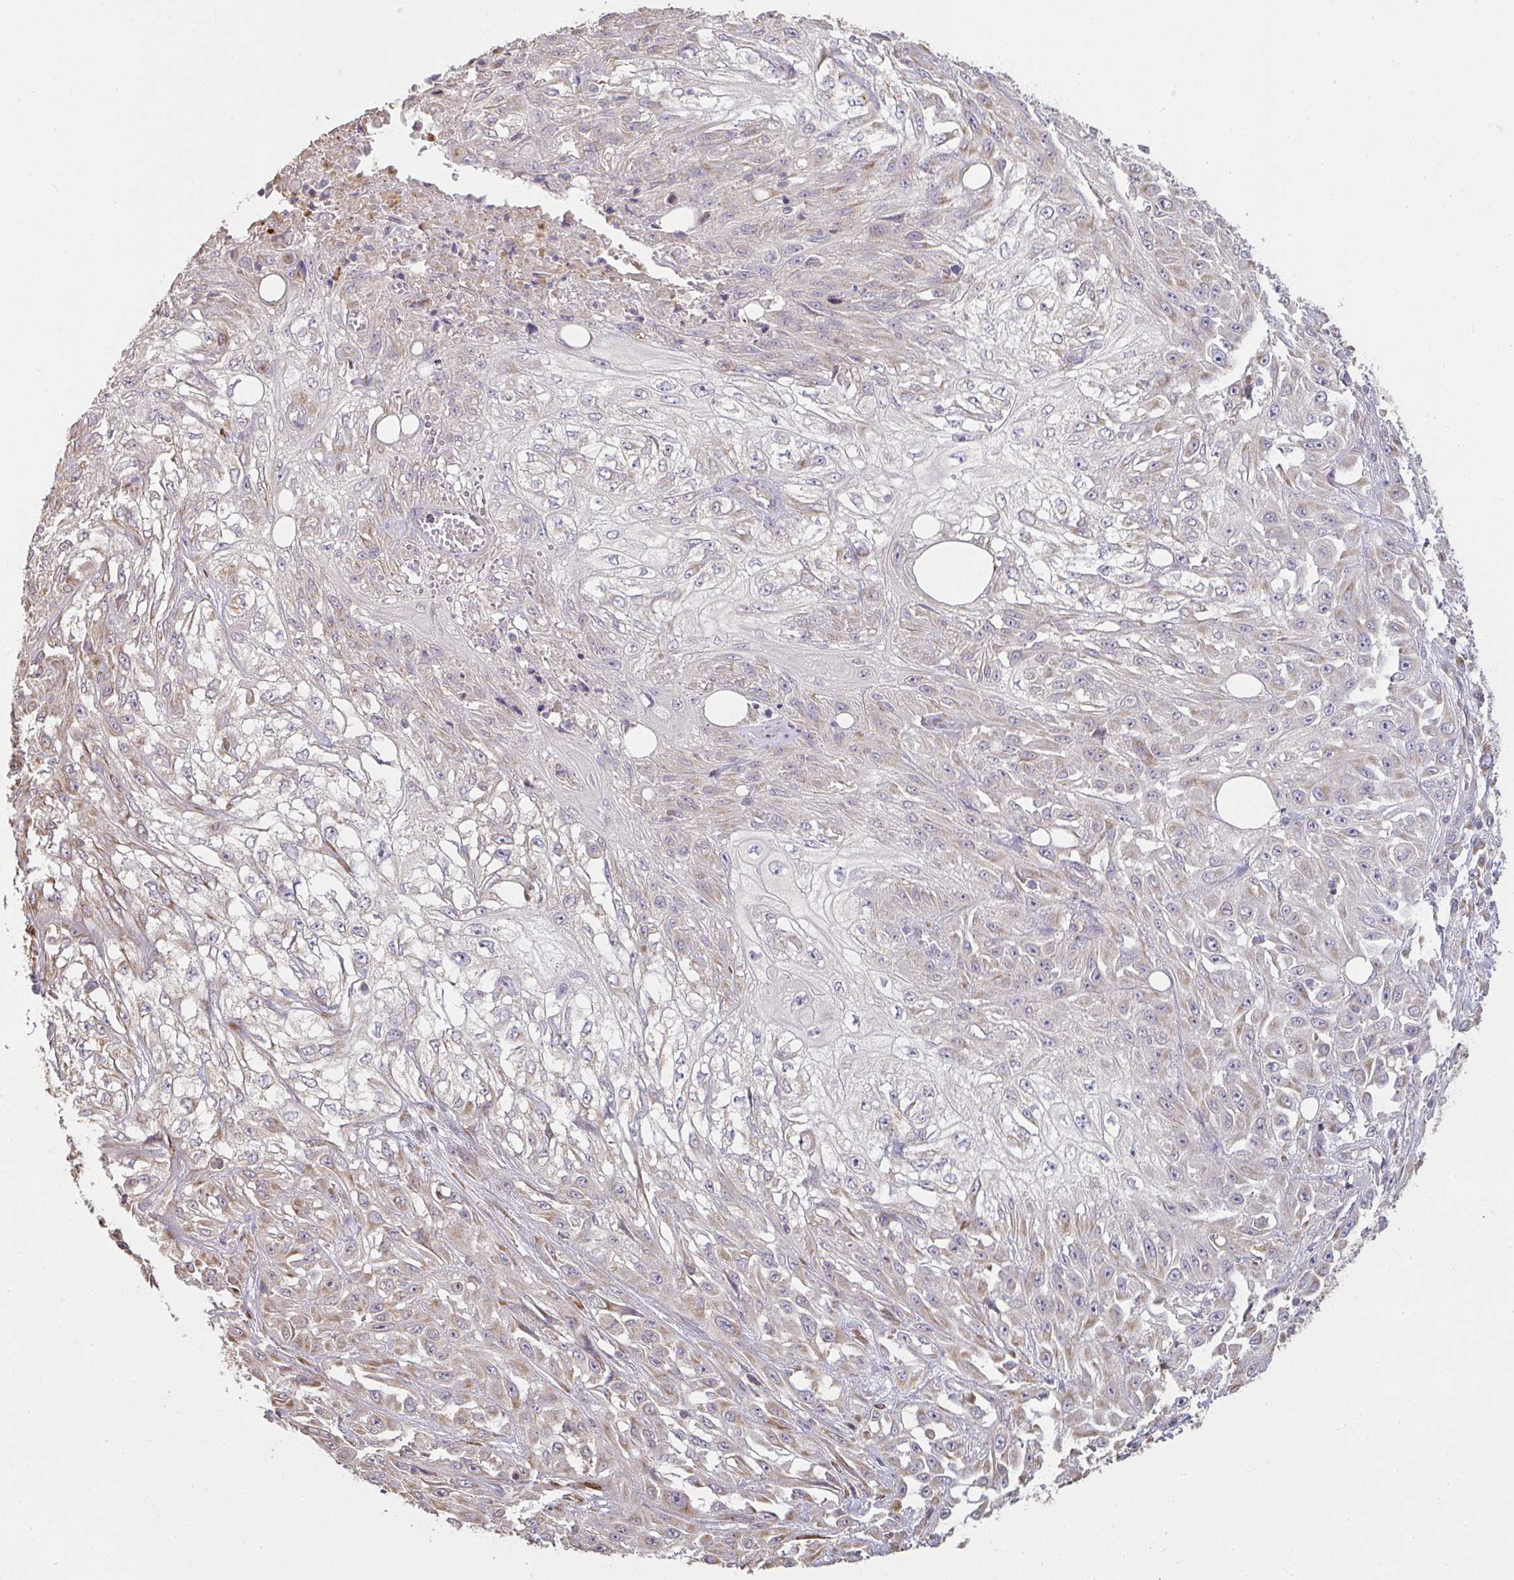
{"staining": {"intensity": "moderate", "quantity": "<25%", "location": "cytoplasmic/membranous"}, "tissue": "skin cancer", "cell_type": "Tumor cells", "image_type": "cancer", "snomed": [{"axis": "morphology", "description": "Squamous cell carcinoma, NOS"}, {"axis": "morphology", "description": "Squamous cell carcinoma, metastatic, NOS"}, {"axis": "topography", "description": "Skin"}, {"axis": "topography", "description": "Lymph node"}], "caption": "Immunohistochemical staining of human metastatic squamous cell carcinoma (skin) displays low levels of moderate cytoplasmic/membranous expression in about <25% of tumor cells.", "gene": "BRINP3", "patient": {"sex": "male", "age": 75}}